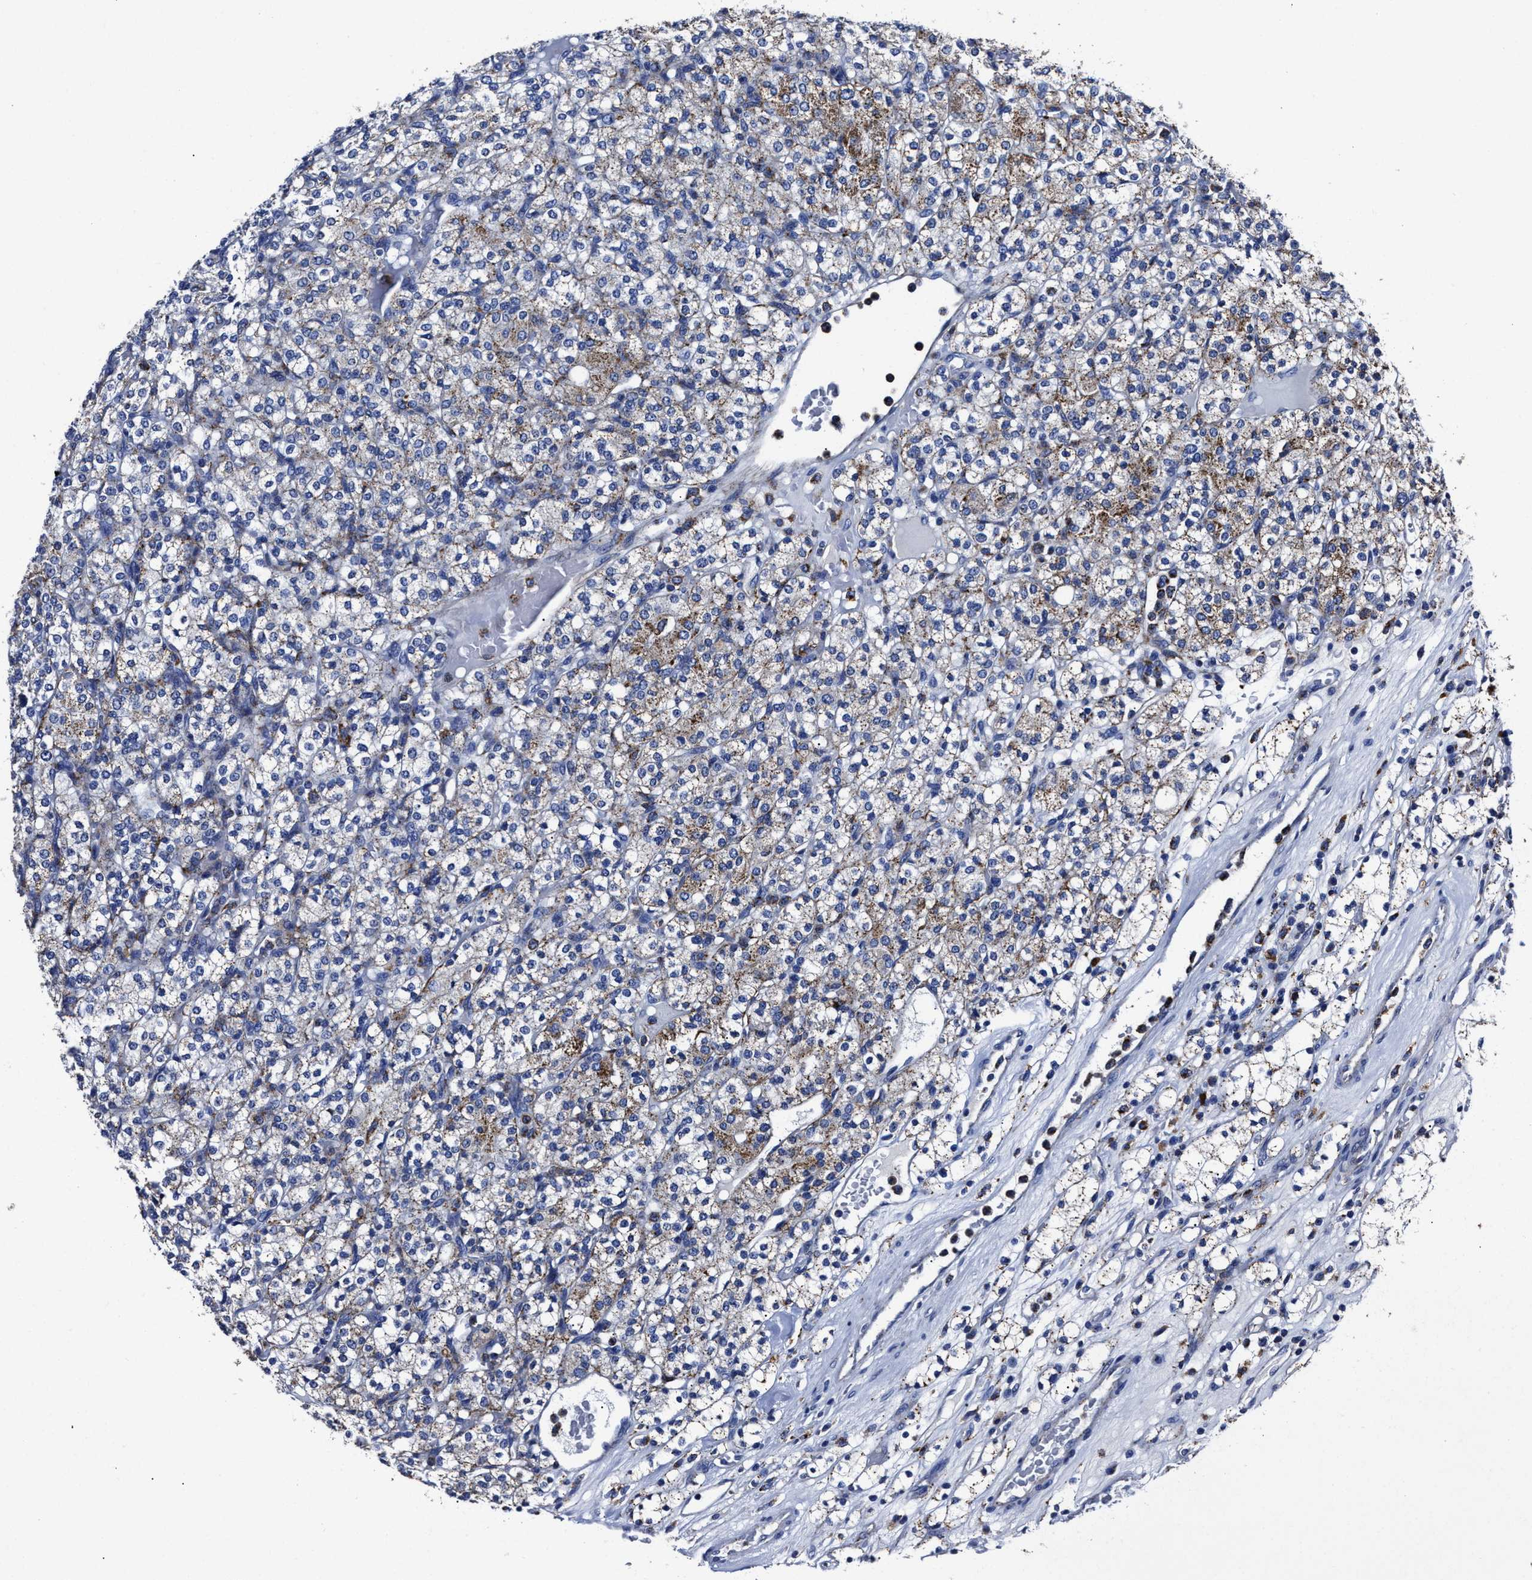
{"staining": {"intensity": "moderate", "quantity": "25%-75%", "location": "cytoplasmic/membranous"}, "tissue": "renal cancer", "cell_type": "Tumor cells", "image_type": "cancer", "snomed": [{"axis": "morphology", "description": "Adenocarcinoma, NOS"}, {"axis": "topography", "description": "Kidney"}], "caption": "An image of renal cancer (adenocarcinoma) stained for a protein displays moderate cytoplasmic/membranous brown staining in tumor cells.", "gene": "LAMTOR4", "patient": {"sex": "male", "age": 77}}